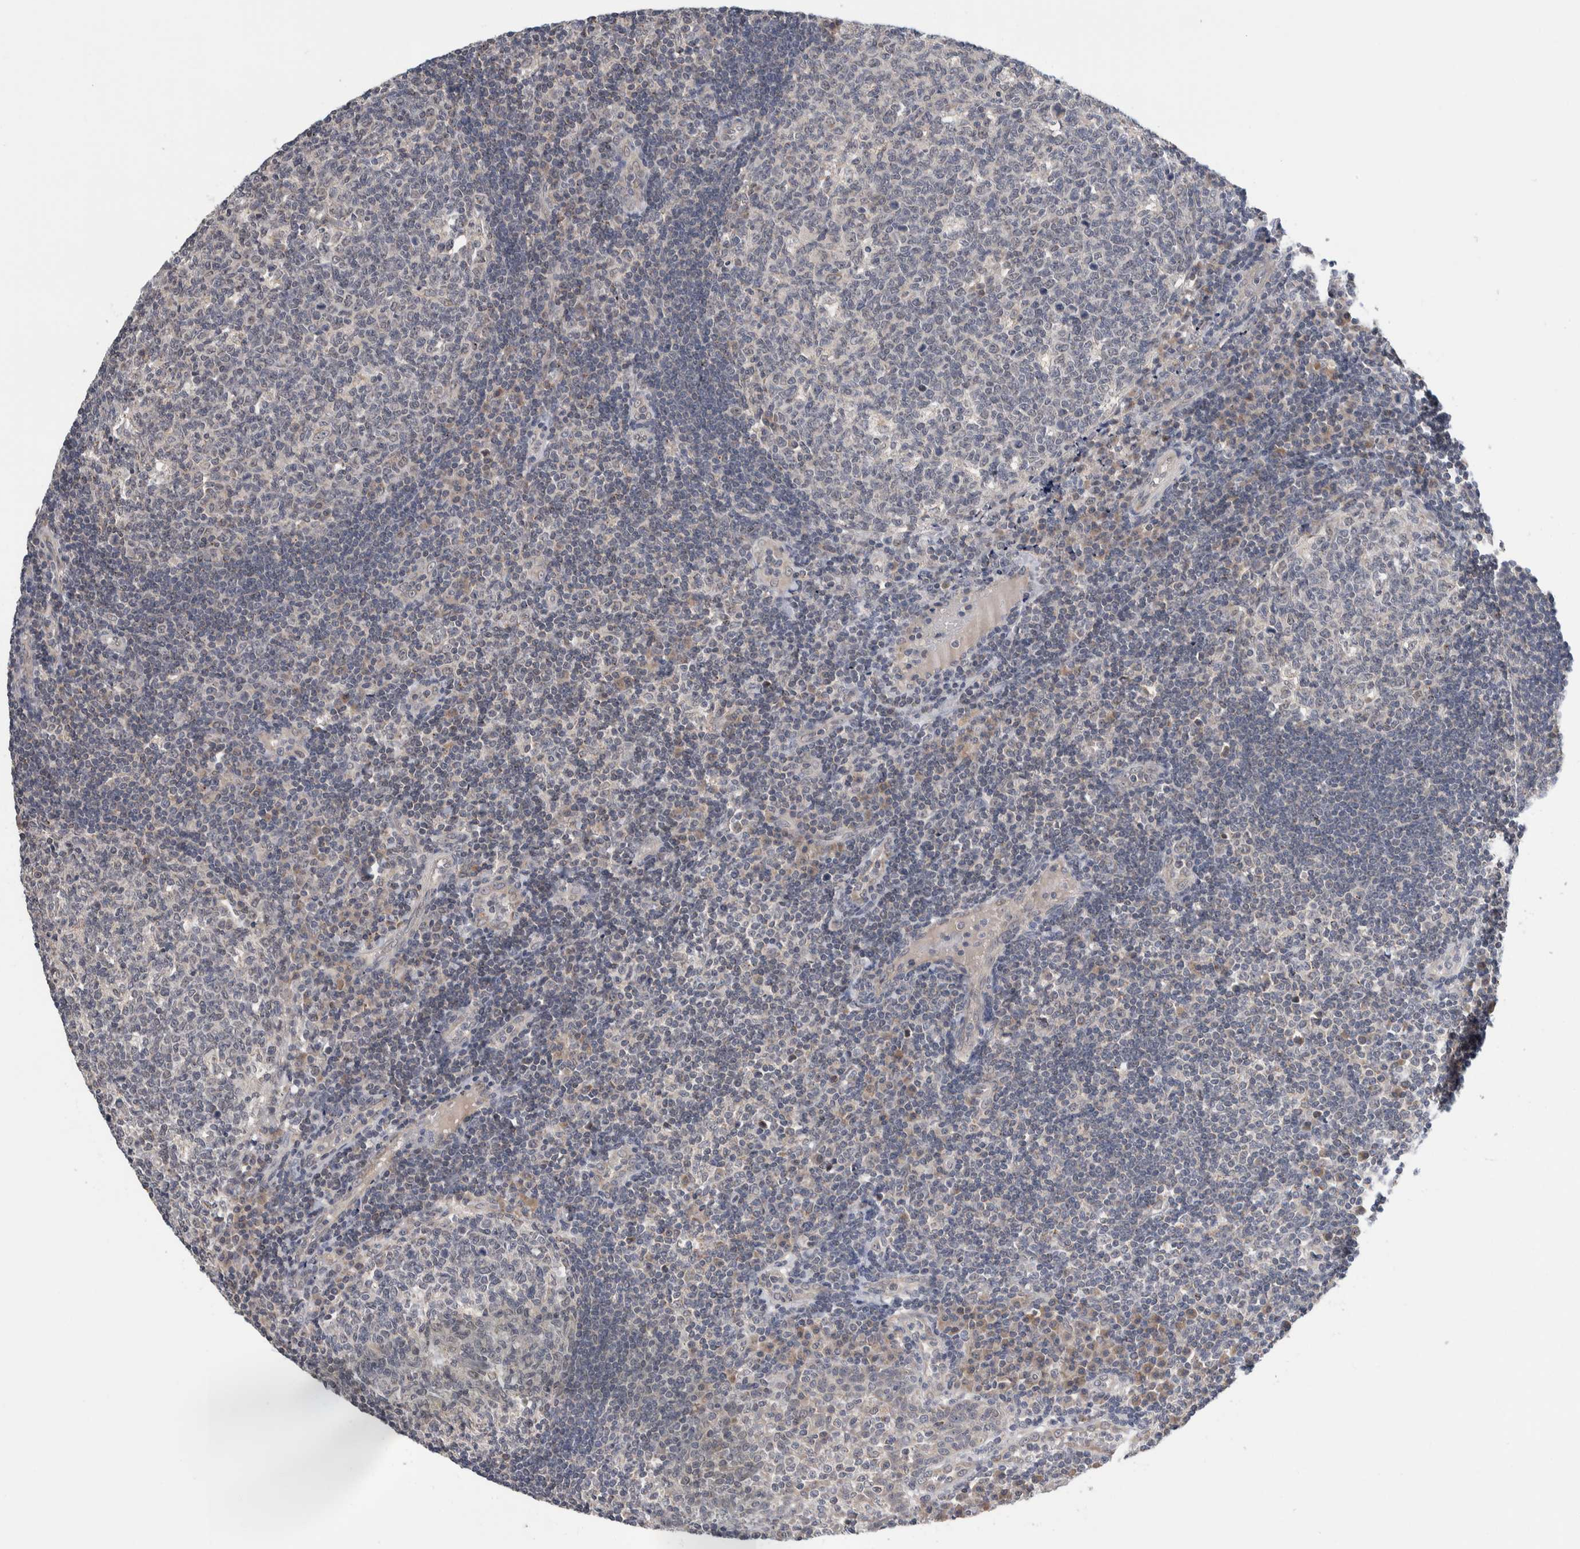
{"staining": {"intensity": "negative", "quantity": "none", "location": "none"}, "tissue": "tonsil", "cell_type": "Germinal center cells", "image_type": "normal", "snomed": [{"axis": "morphology", "description": "Normal tissue, NOS"}, {"axis": "topography", "description": "Tonsil"}], "caption": "An image of tonsil stained for a protein demonstrates no brown staining in germinal center cells.", "gene": "SHPK", "patient": {"sex": "female", "age": 40}}